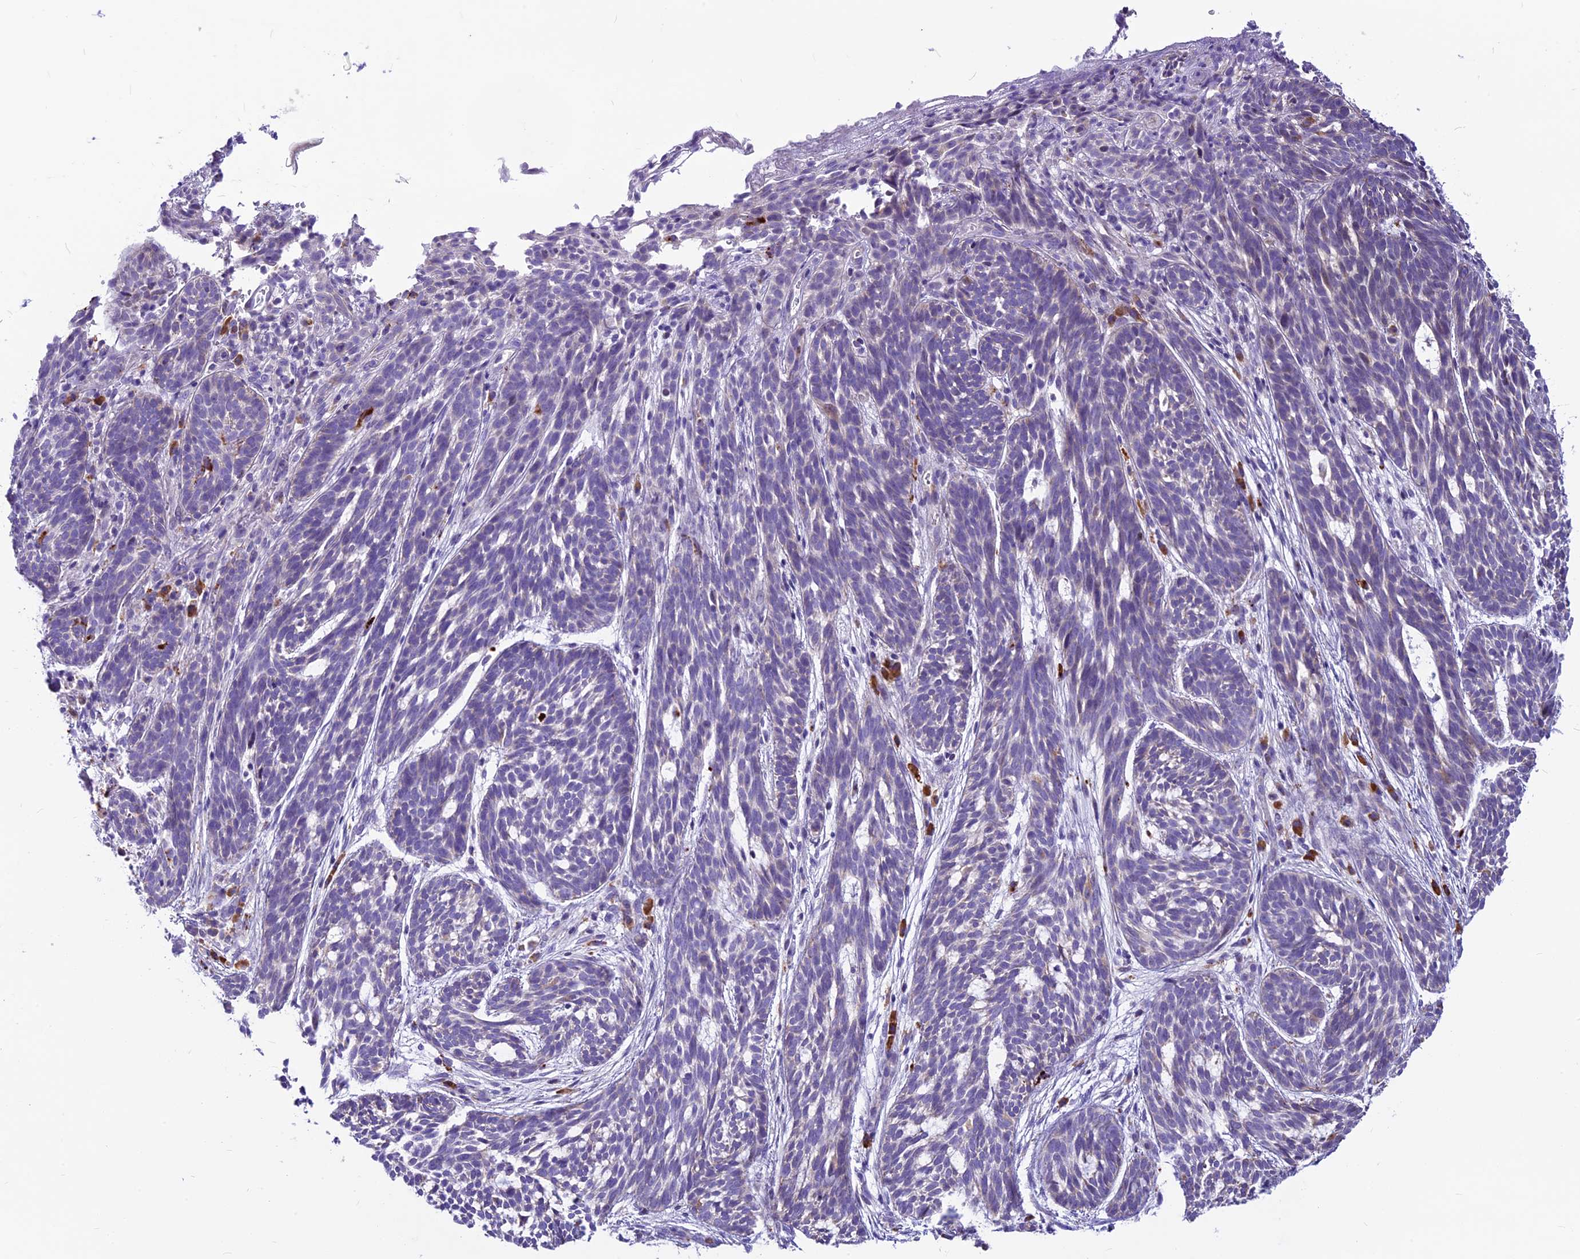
{"staining": {"intensity": "negative", "quantity": "none", "location": "none"}, "tissue": "skin cancer", "cell_type": "Tumor cells", "image_type": "cancer", "snomed": [{"axis": "morphology", "description": "Basal cell carcinoma"}, {"axis": "topography", "description": "Skin"}], "caption": "Tumor cells are negative for protein expression in human skin cancer.", "gene": "THRSP", "patient": {"sex": "male", "age": 71}}